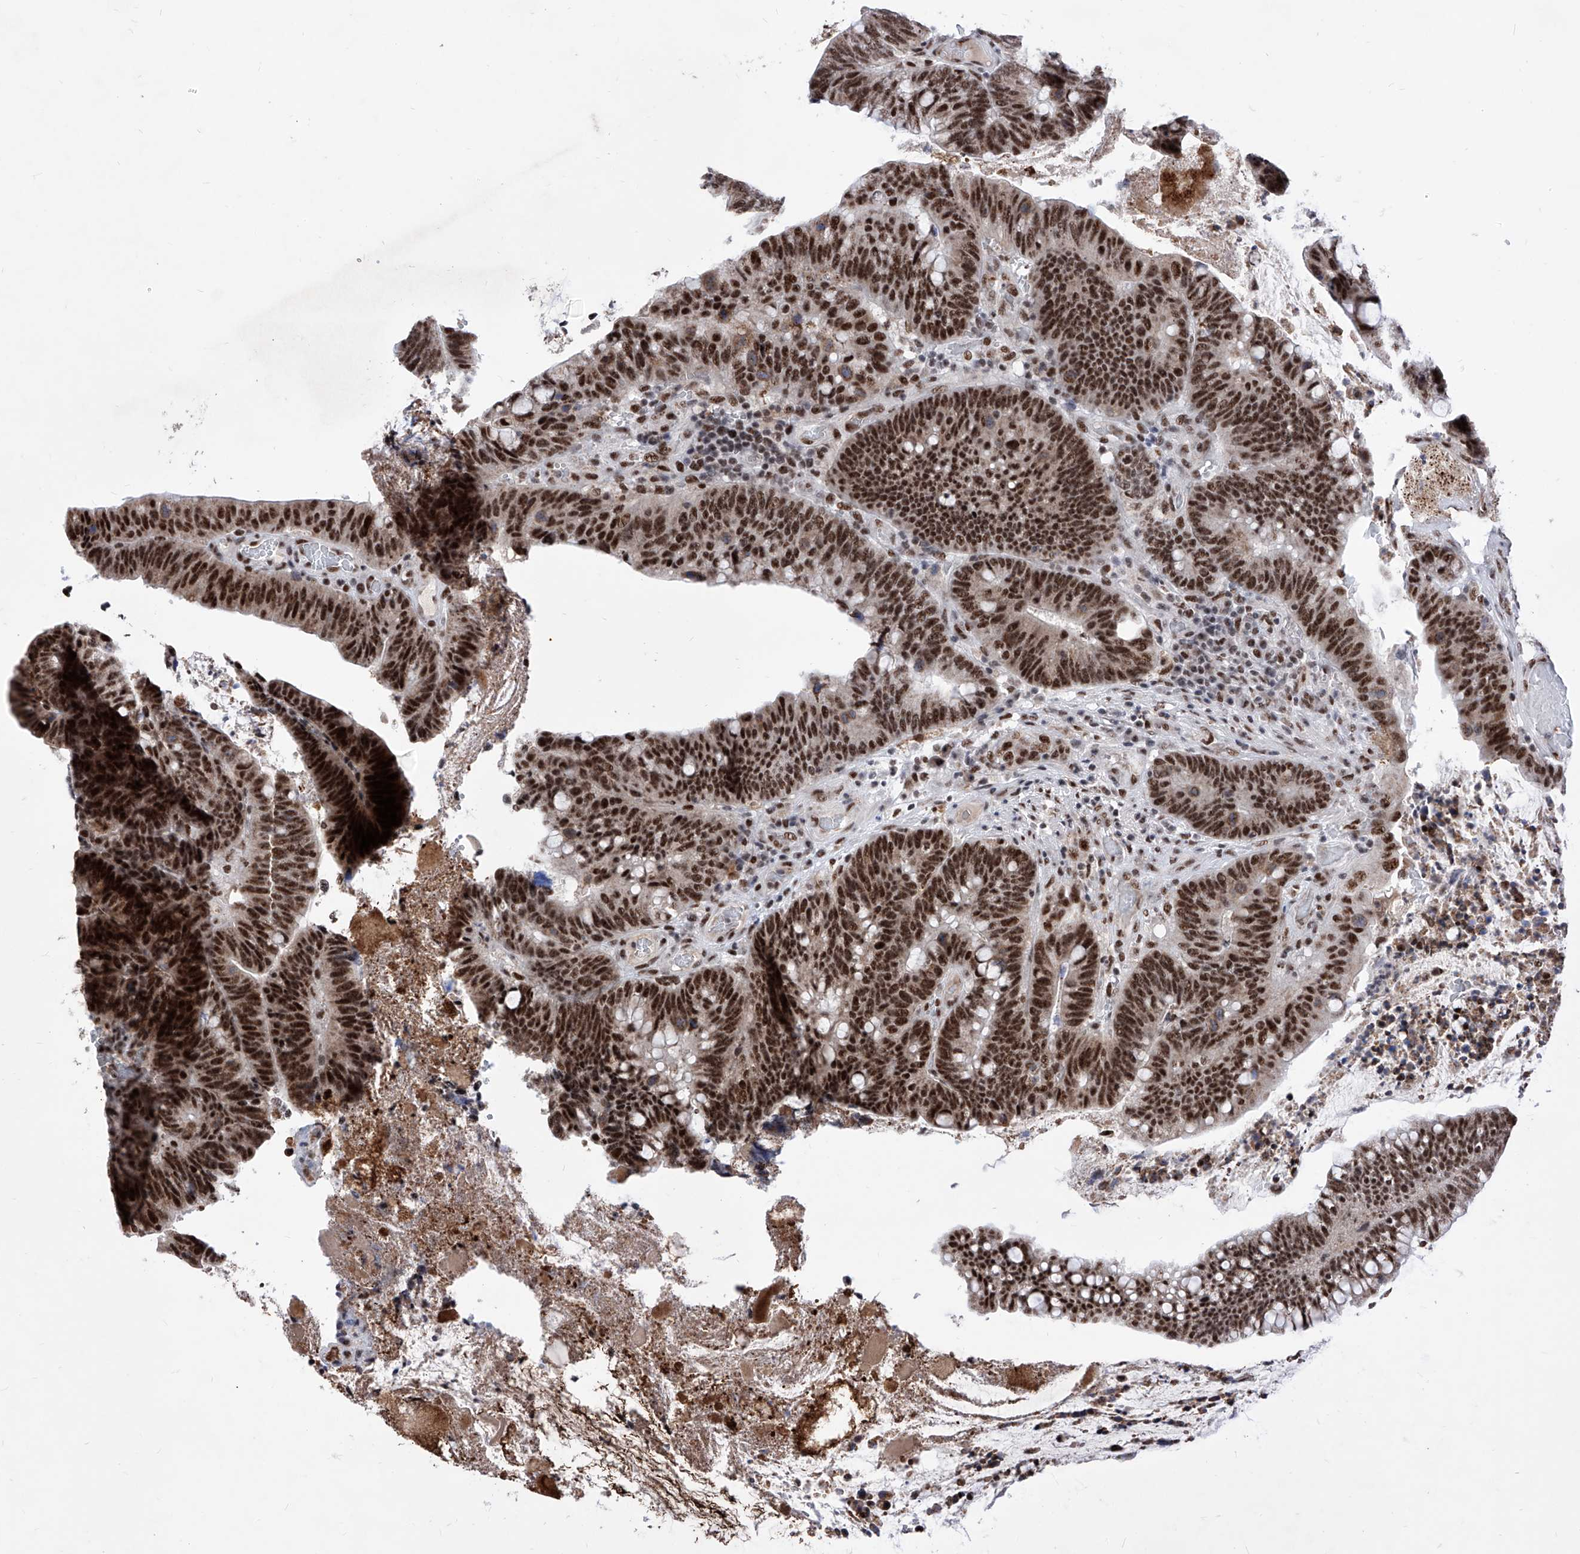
{"staining": {"intensity": "strong", "quantity": ">75%", "location": "nuclear"}, "tissue": "colorectal cancer", "cell_type": "Tumor cells", "image_type": "cancer", "snomed": [{"axis": "morphology", "description": "Adenocarcinoma, NOS"}, {"axis": "topography", "description": "Colon"}], "caption": "Strong nuclear expression is identified in about >75% of tumor cells in colorectal adenocarcinoma.", "gene": "PHF5A", "patient": {"sex": "female", "age": 66}}